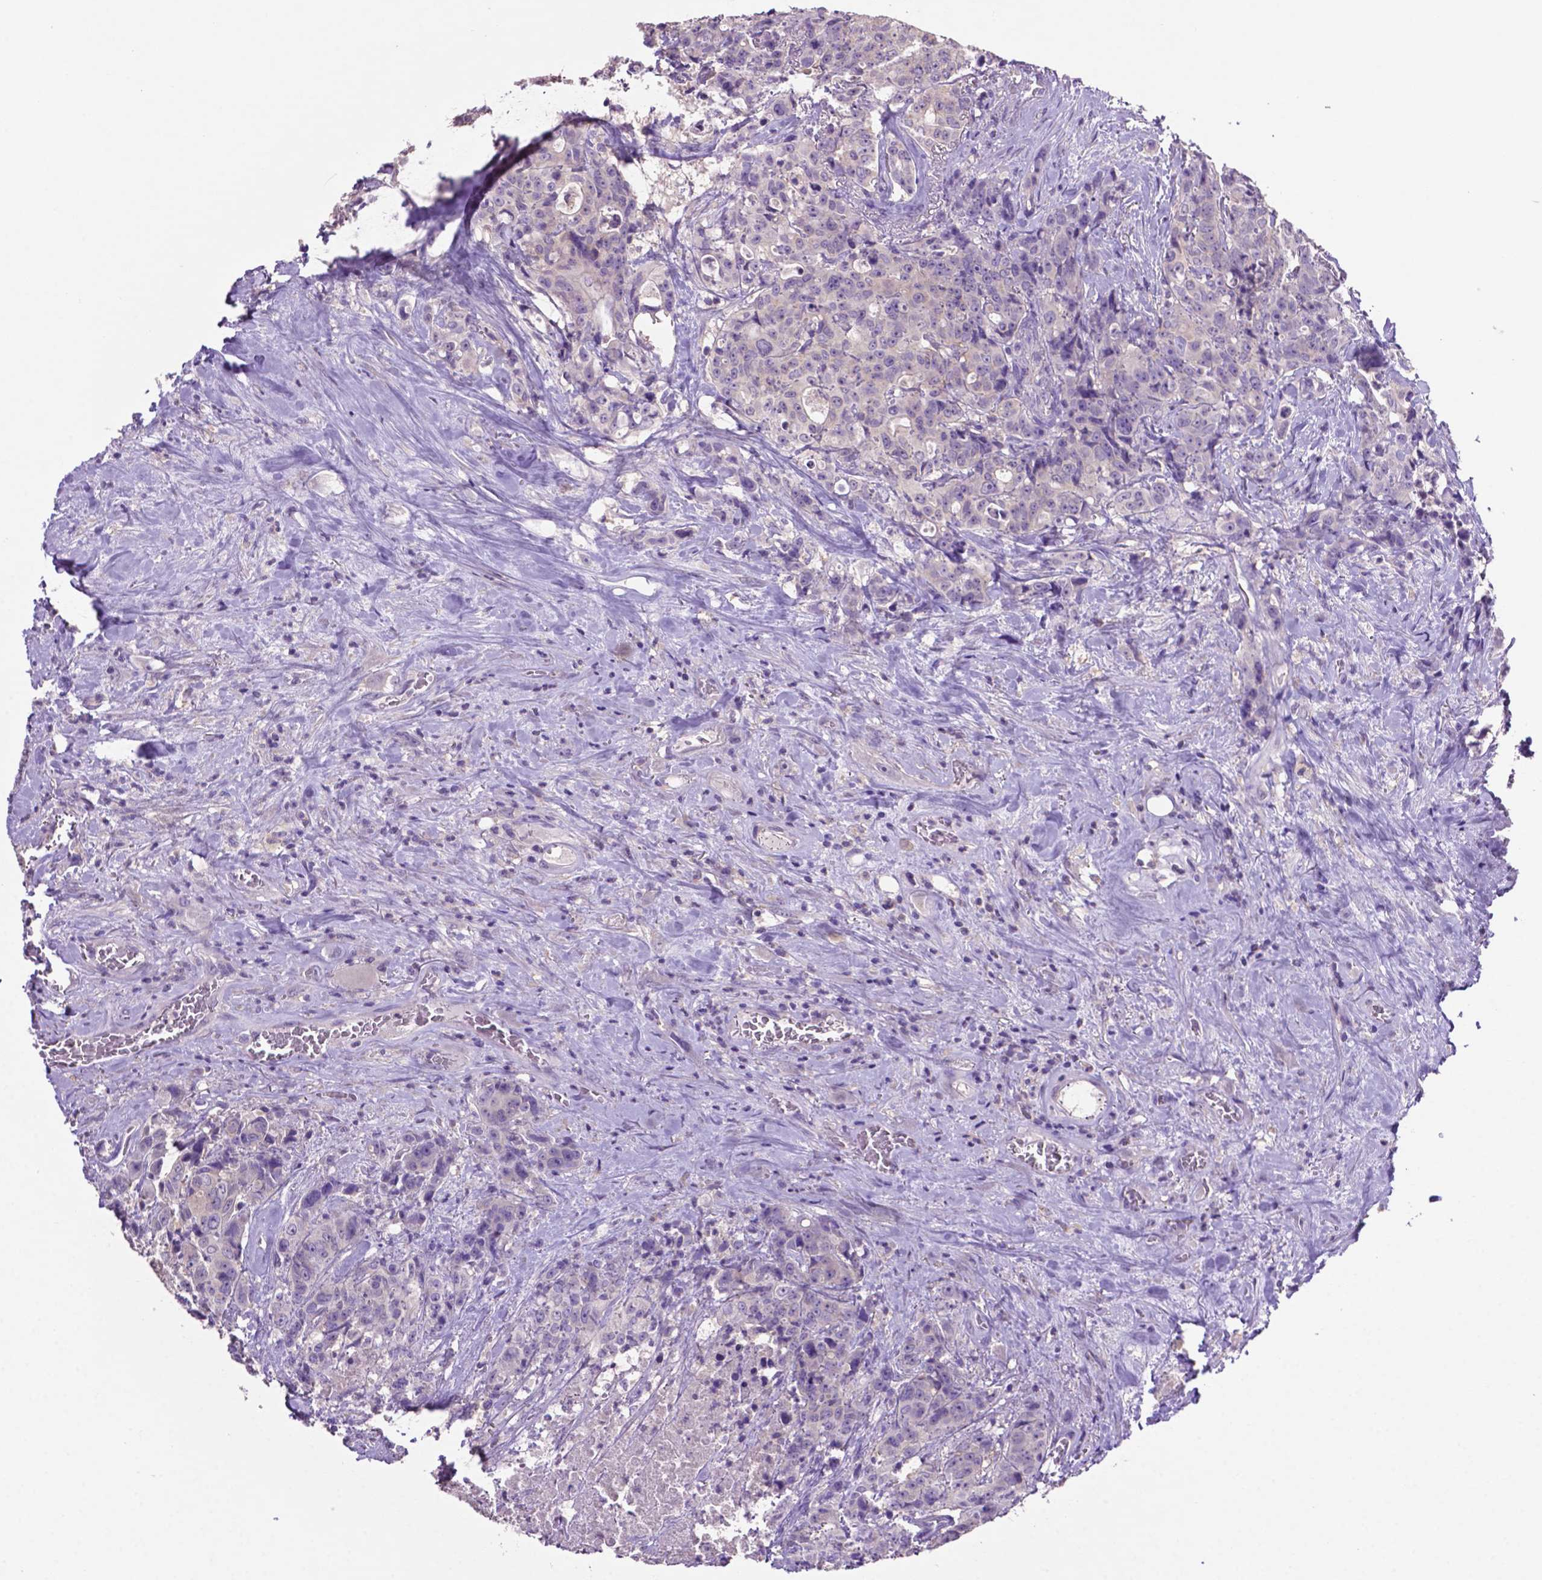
{"staining": {"intensity": "negative", "quantity": "none", "location": "none"}, "tissue": "colorectal cancer", "cell_type": "Tumor cells", "image_type": "cancer", "snomed": [{"axis": "morphology", "description": "Adenocarcinoma, NOS"}, {"axis": "topography", "description": "Rectum"}], "caption": "The image exhibits no staining of tumor cells in colorectal adenocarcinoma.", "gene": "PRPS2", "patient": {"sex": "female", "age": 62}}